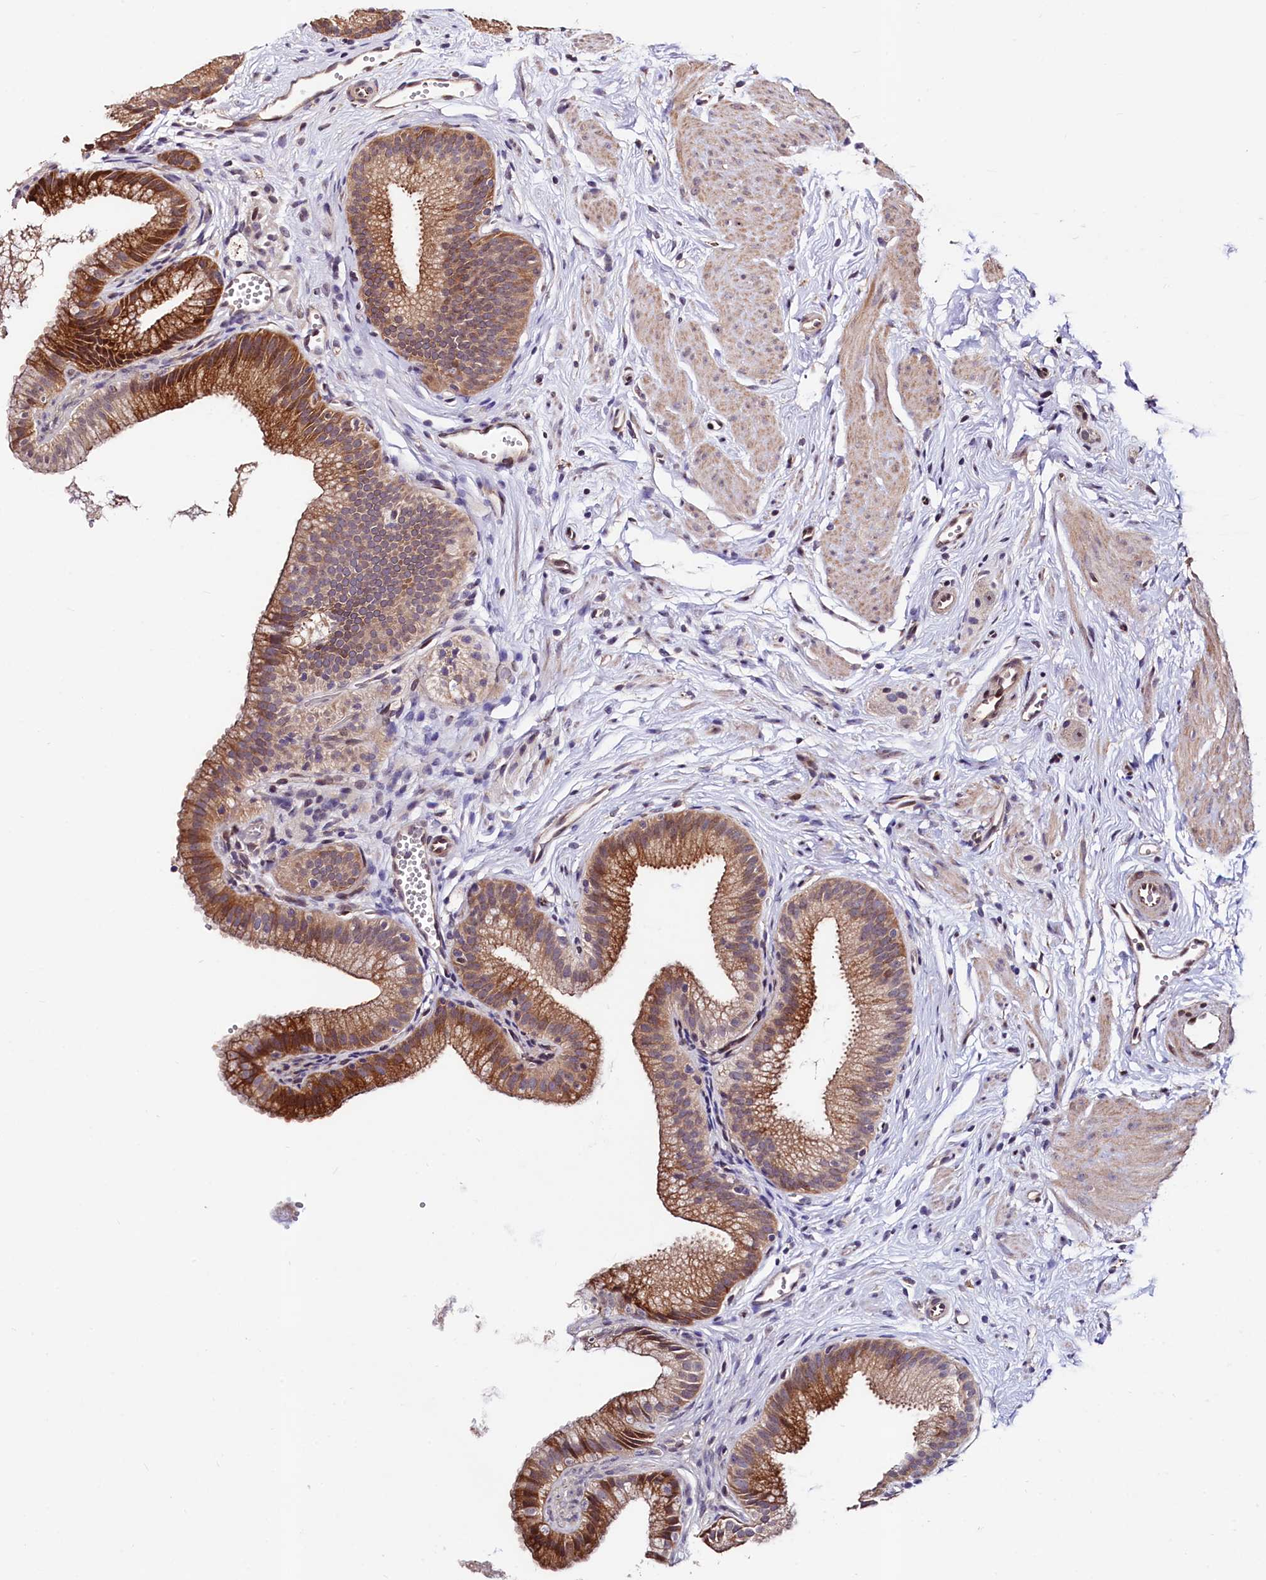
{"staining": {"intensity": "strong", "quantity": "25%-75%", "location": "cytoplasmic/membranous"}, "tissue": "gallbladder", "cell_type": "Glandular cells", "image_type": "normal", "snomed": [{"axis": "morphology", "description": "Normal tissue, NOS"}, {"axis": "topography", "description": "Gallbladder"}, {"axis": "topography", "description": "Peripheral nerve tissue"}], "caption": "An IHC micrograph of normal tissue is shown. Protein staining in brown shows strong cytoplasmic/membranous positivity in gallbladder within glandular cells.", "gene": "C5orf15", "patient": {"sex": "male", "age": 38}}